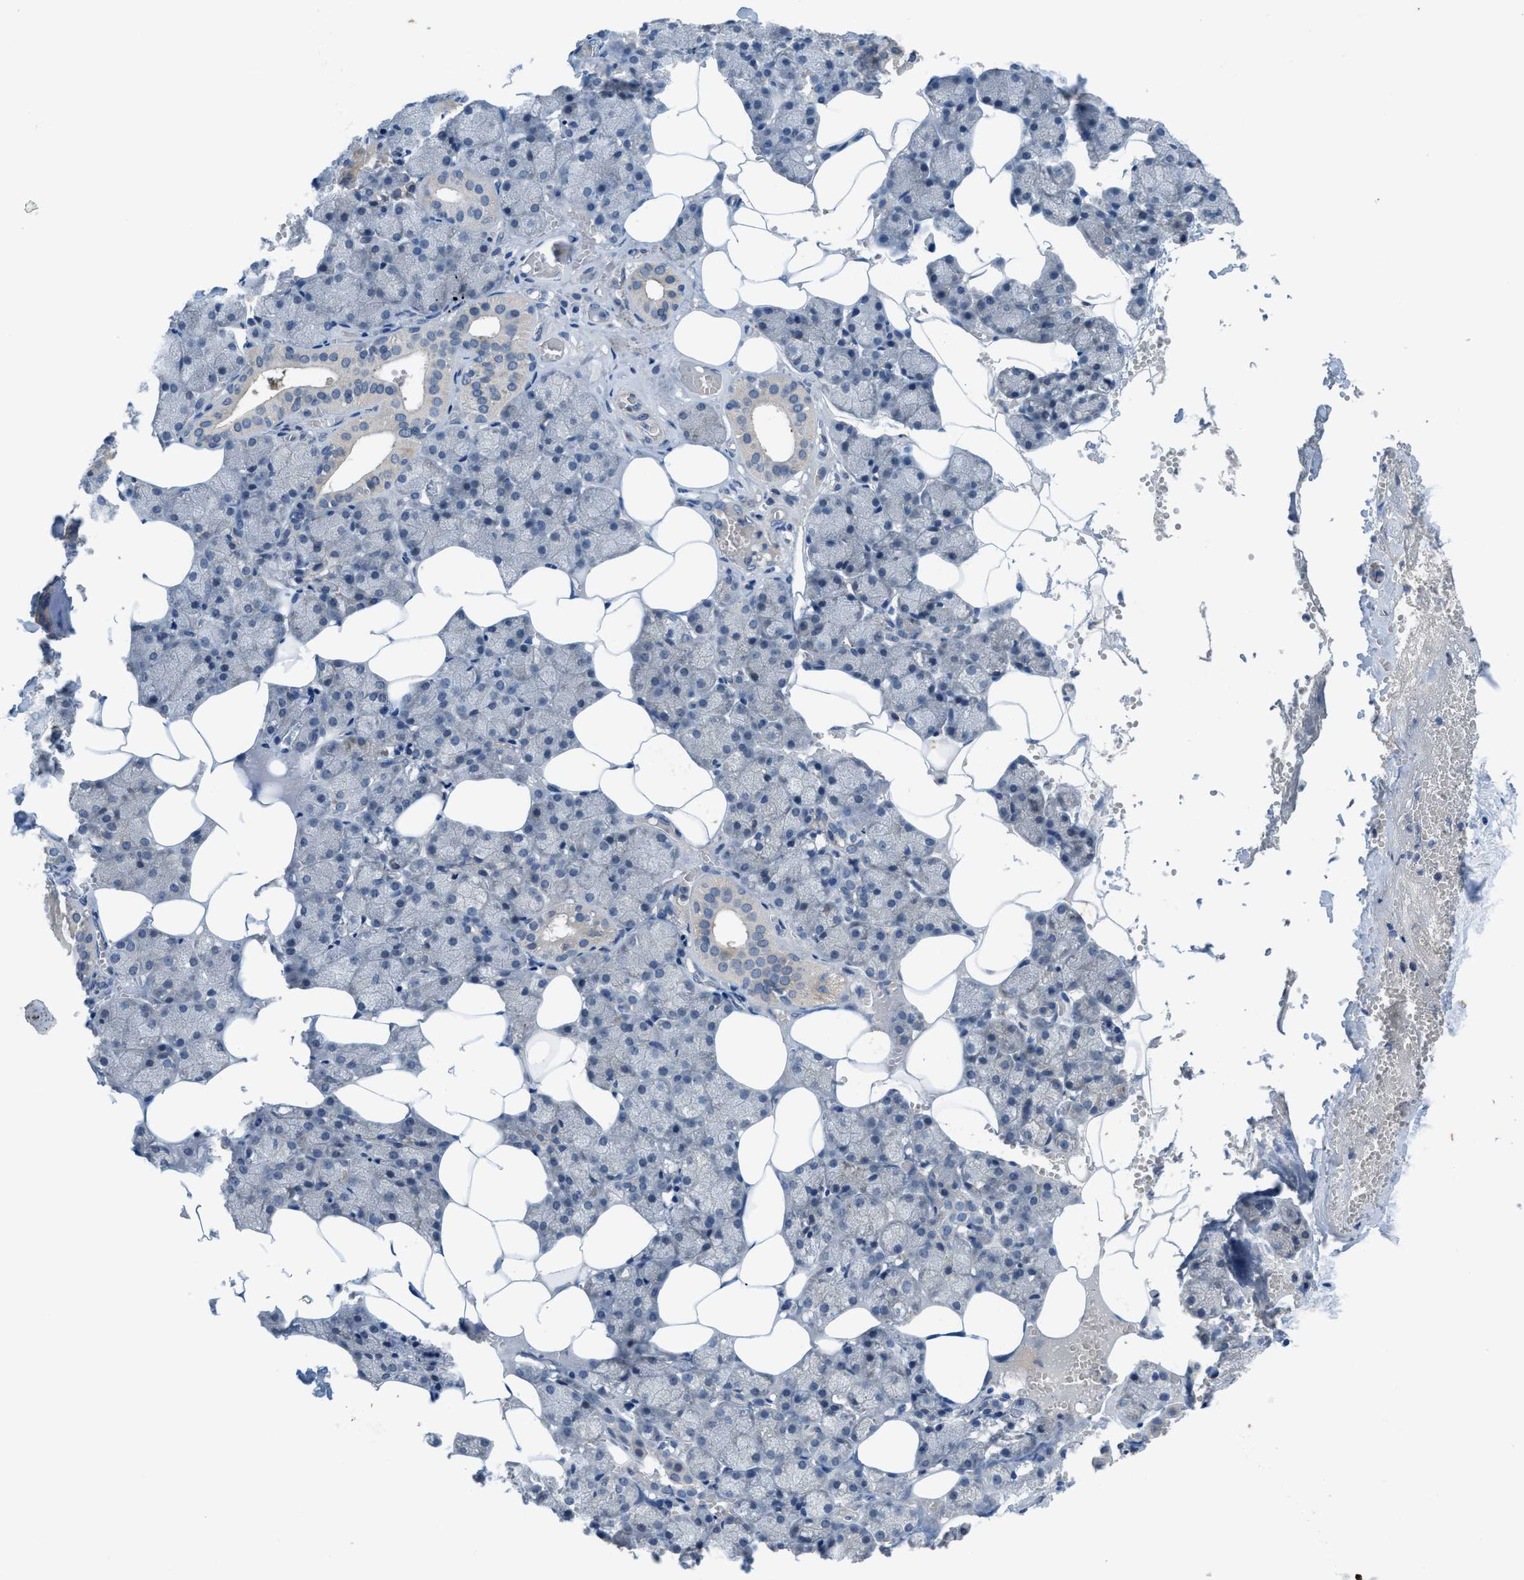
{"staining": {"intensity": "moderate", "quantity": "<25%", "location": "cytoplasmic/membranous"}, "tissue": "salivary gland", "cell_type": "Glandular cells", "image_type": "normal", "snomed": [{"axis": "morphology", "description": "Normal tissue, NOS"}, {"axis": "topography", "description": "Salivary gland"}], "caption": "Brown immunohistochemical staining in benign salivary gland demonstrates moderate cytoplasmic/membranous positivity in approximately <25% of glandular cells. The protein is stained brown, and the nuclei are stained in blue (DAB (3,3'-diaminobenzidine) IHC with brightfield microscopy, high magnification).", "gene": "BAZ2B", "patient": {"sex": "male", "age": 62}}